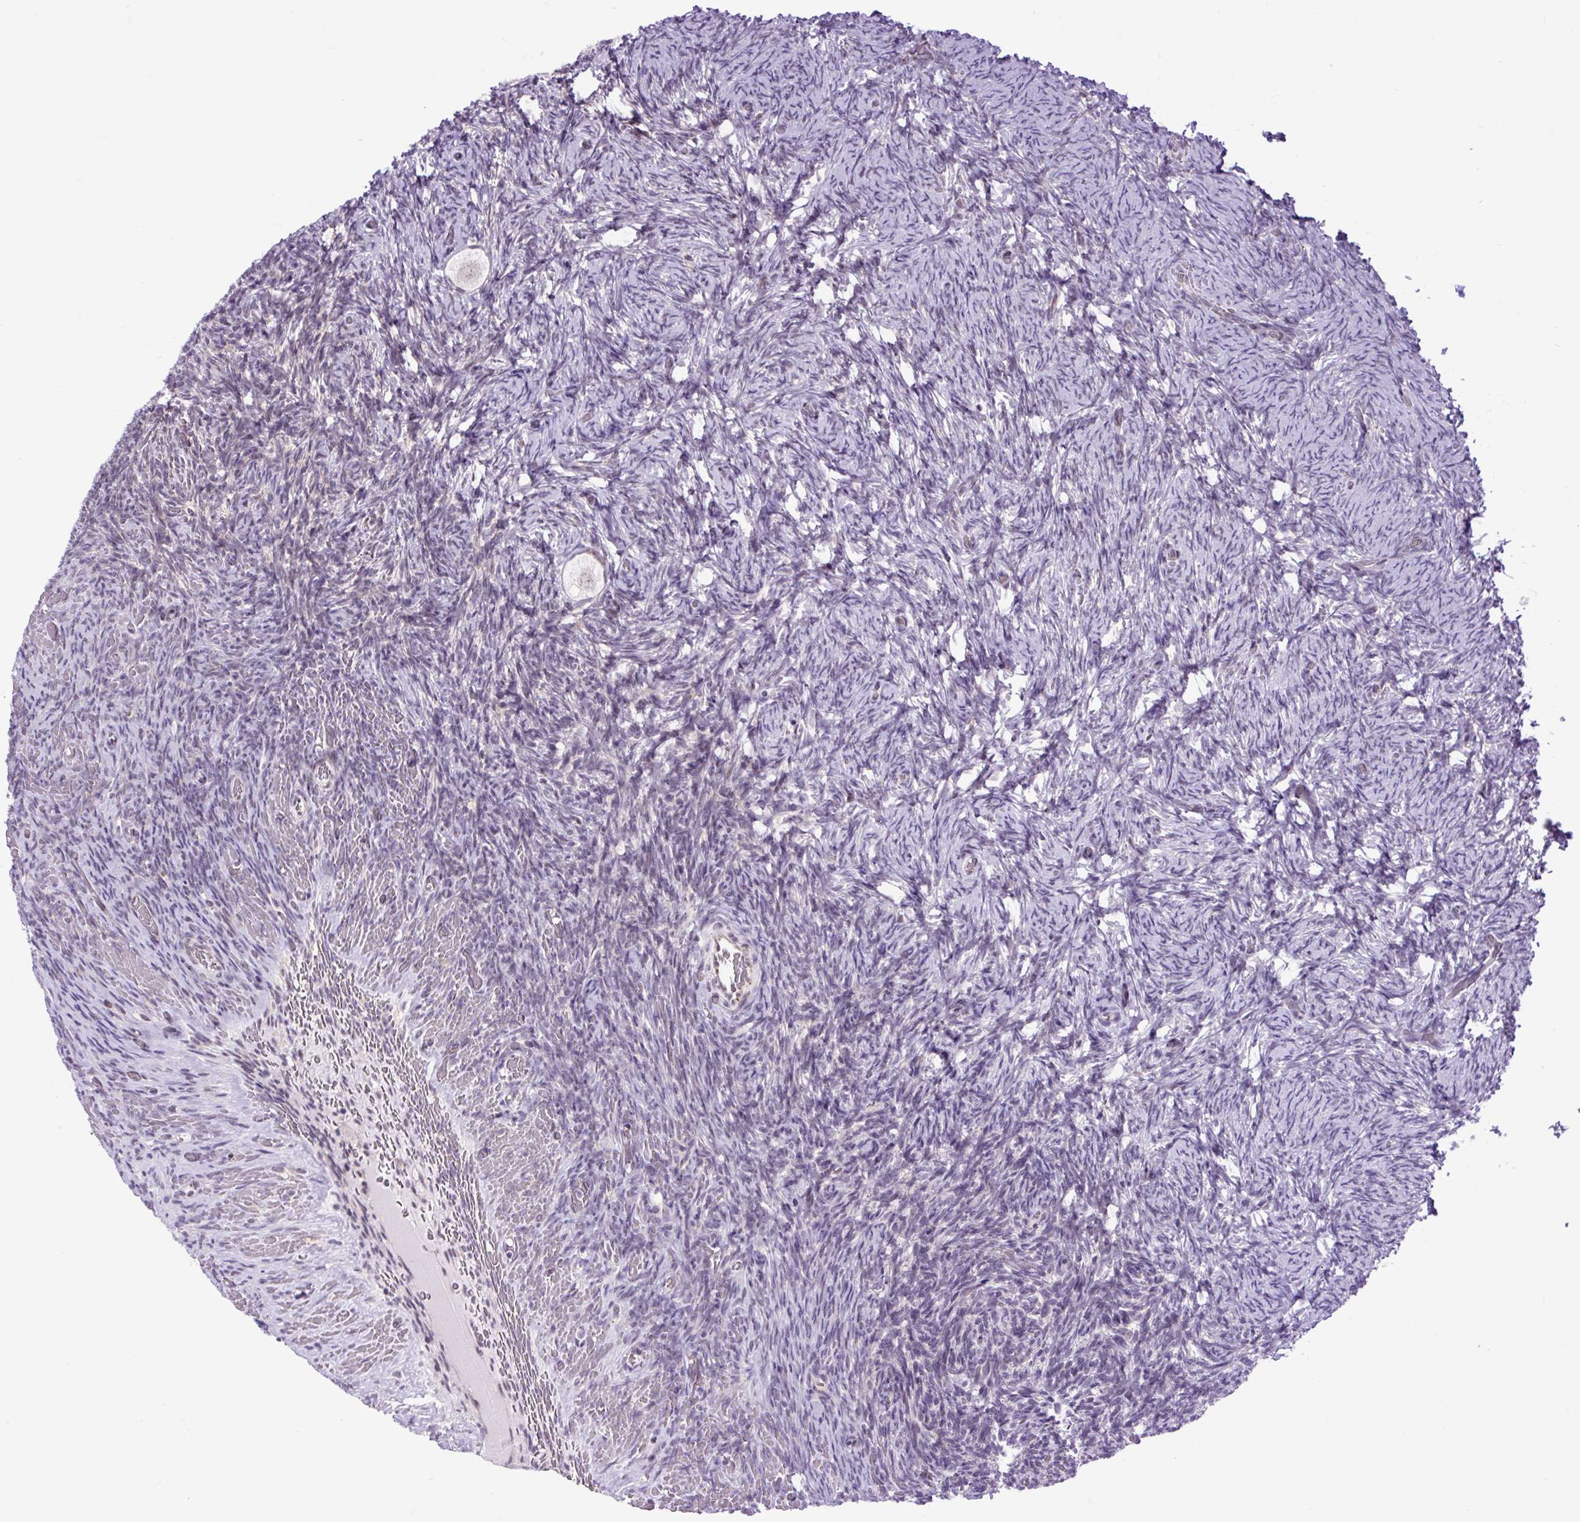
{"staining": {"intensity": "negative", "quantity": "none", "location": "none"}, "tissue": "ovary", "cell_type": "Follicle cells", "image_type": "normal", "snomed": [{"axis": "morphology", "description": "Normal tissue, NOS"}, {"axis": "topography", "description": "Ovary"}], "caption": "The micrograph reveals no staining of follicle cells in normal ovary.", "gene": "CLK2", "patient": {"sex": "female", "age": 34}}